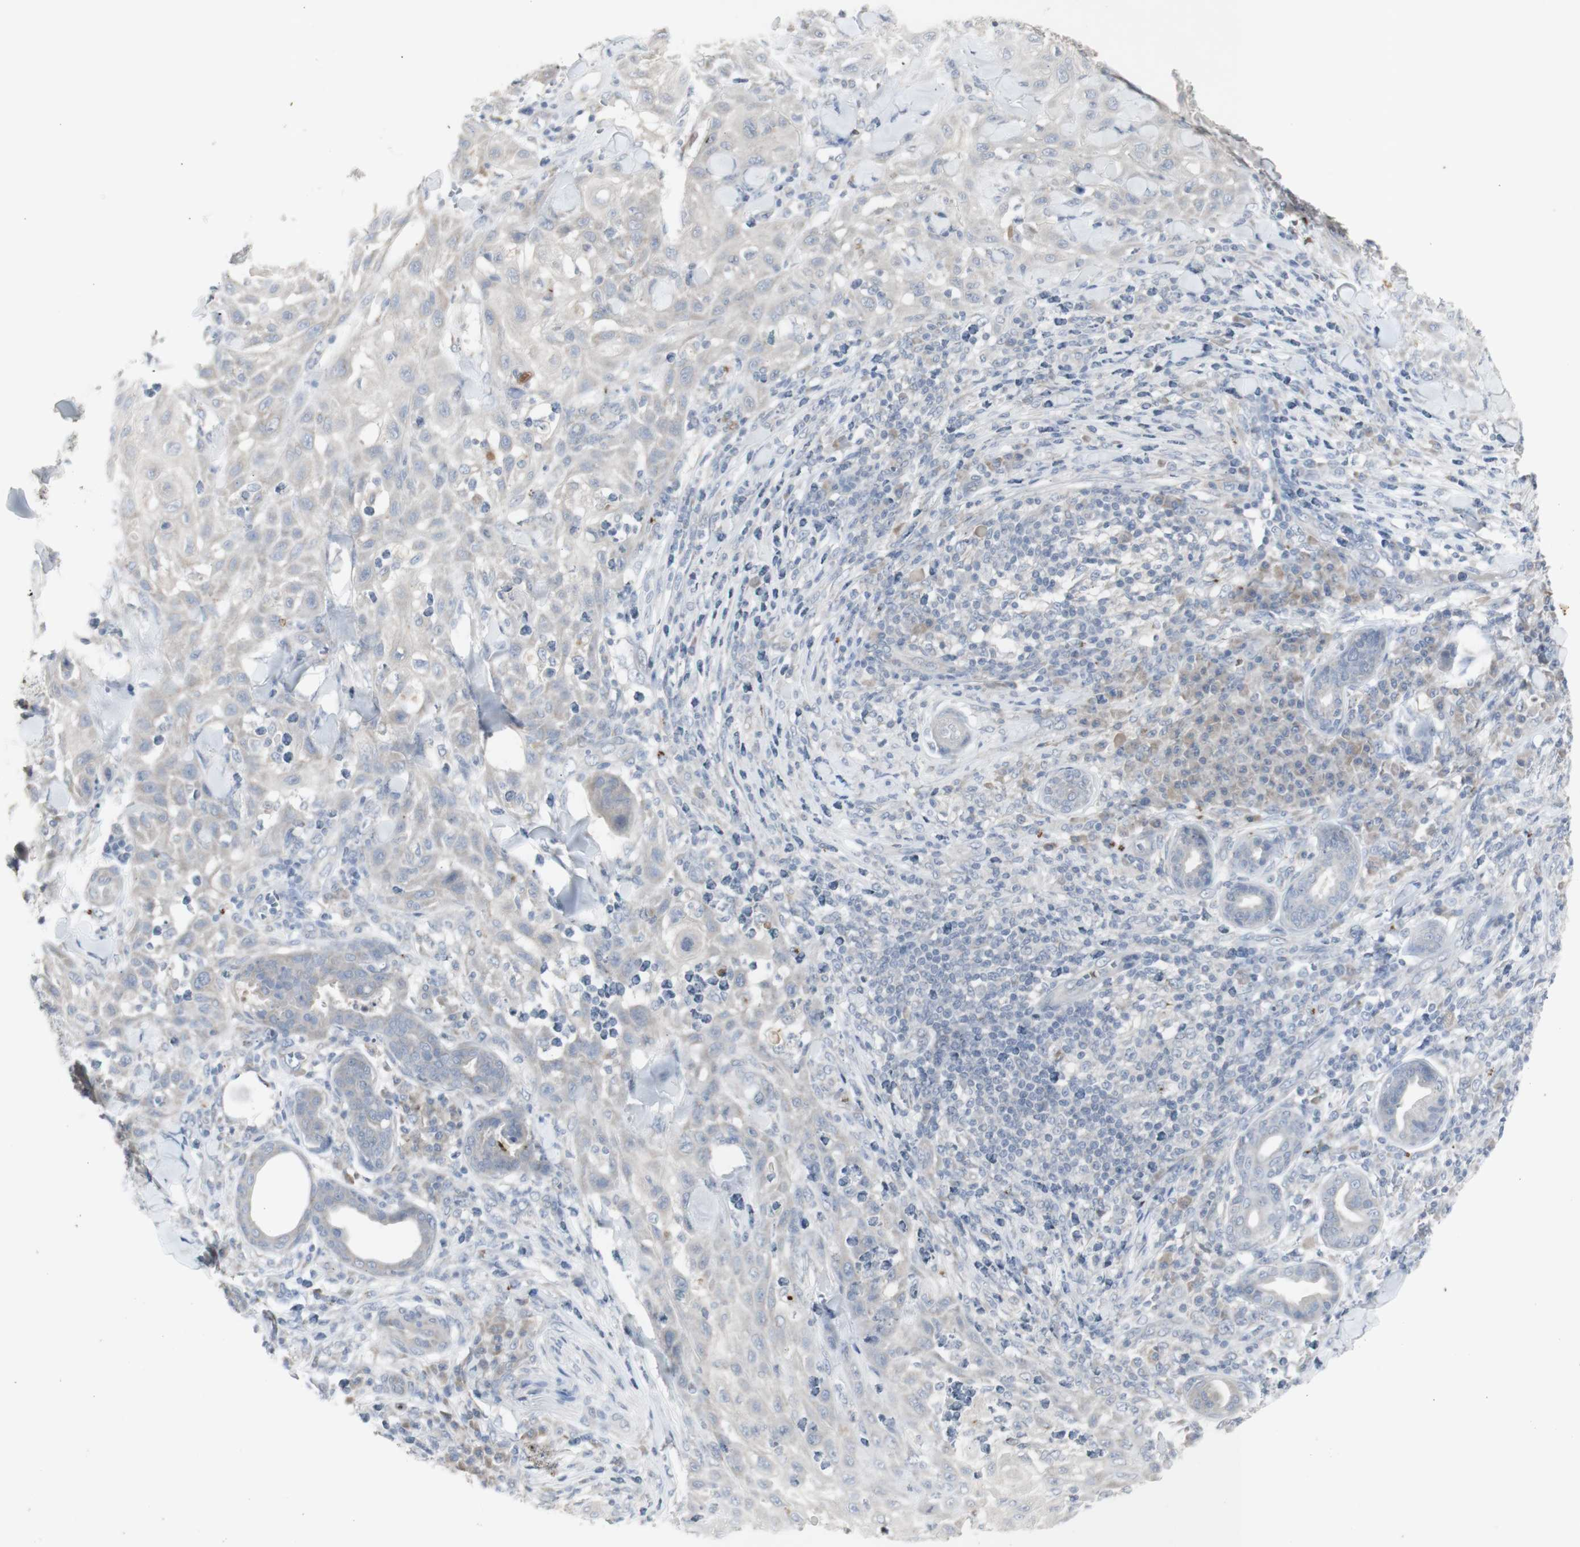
{"staining": {"intensity": "weak", "quantity": ">75%", "location": "cytoplasmic/membranous"}, "tissue": "skin cancer", "cell_type": "Tumor cells", "image_type": "cancer", "snomed": [{"axis": "morphology", "description": "Squamous cell carcinoma, NOS"}, {"axis": "topography", "description": "Skin"}], "caption": "Squamous cell carcinoma (skin) stained with IHC reveals weak cytoplasmic/membranous expression in about >75% of tumor cells.", "gene": "INS", "patient": {"sex": "male", "age": 24}}